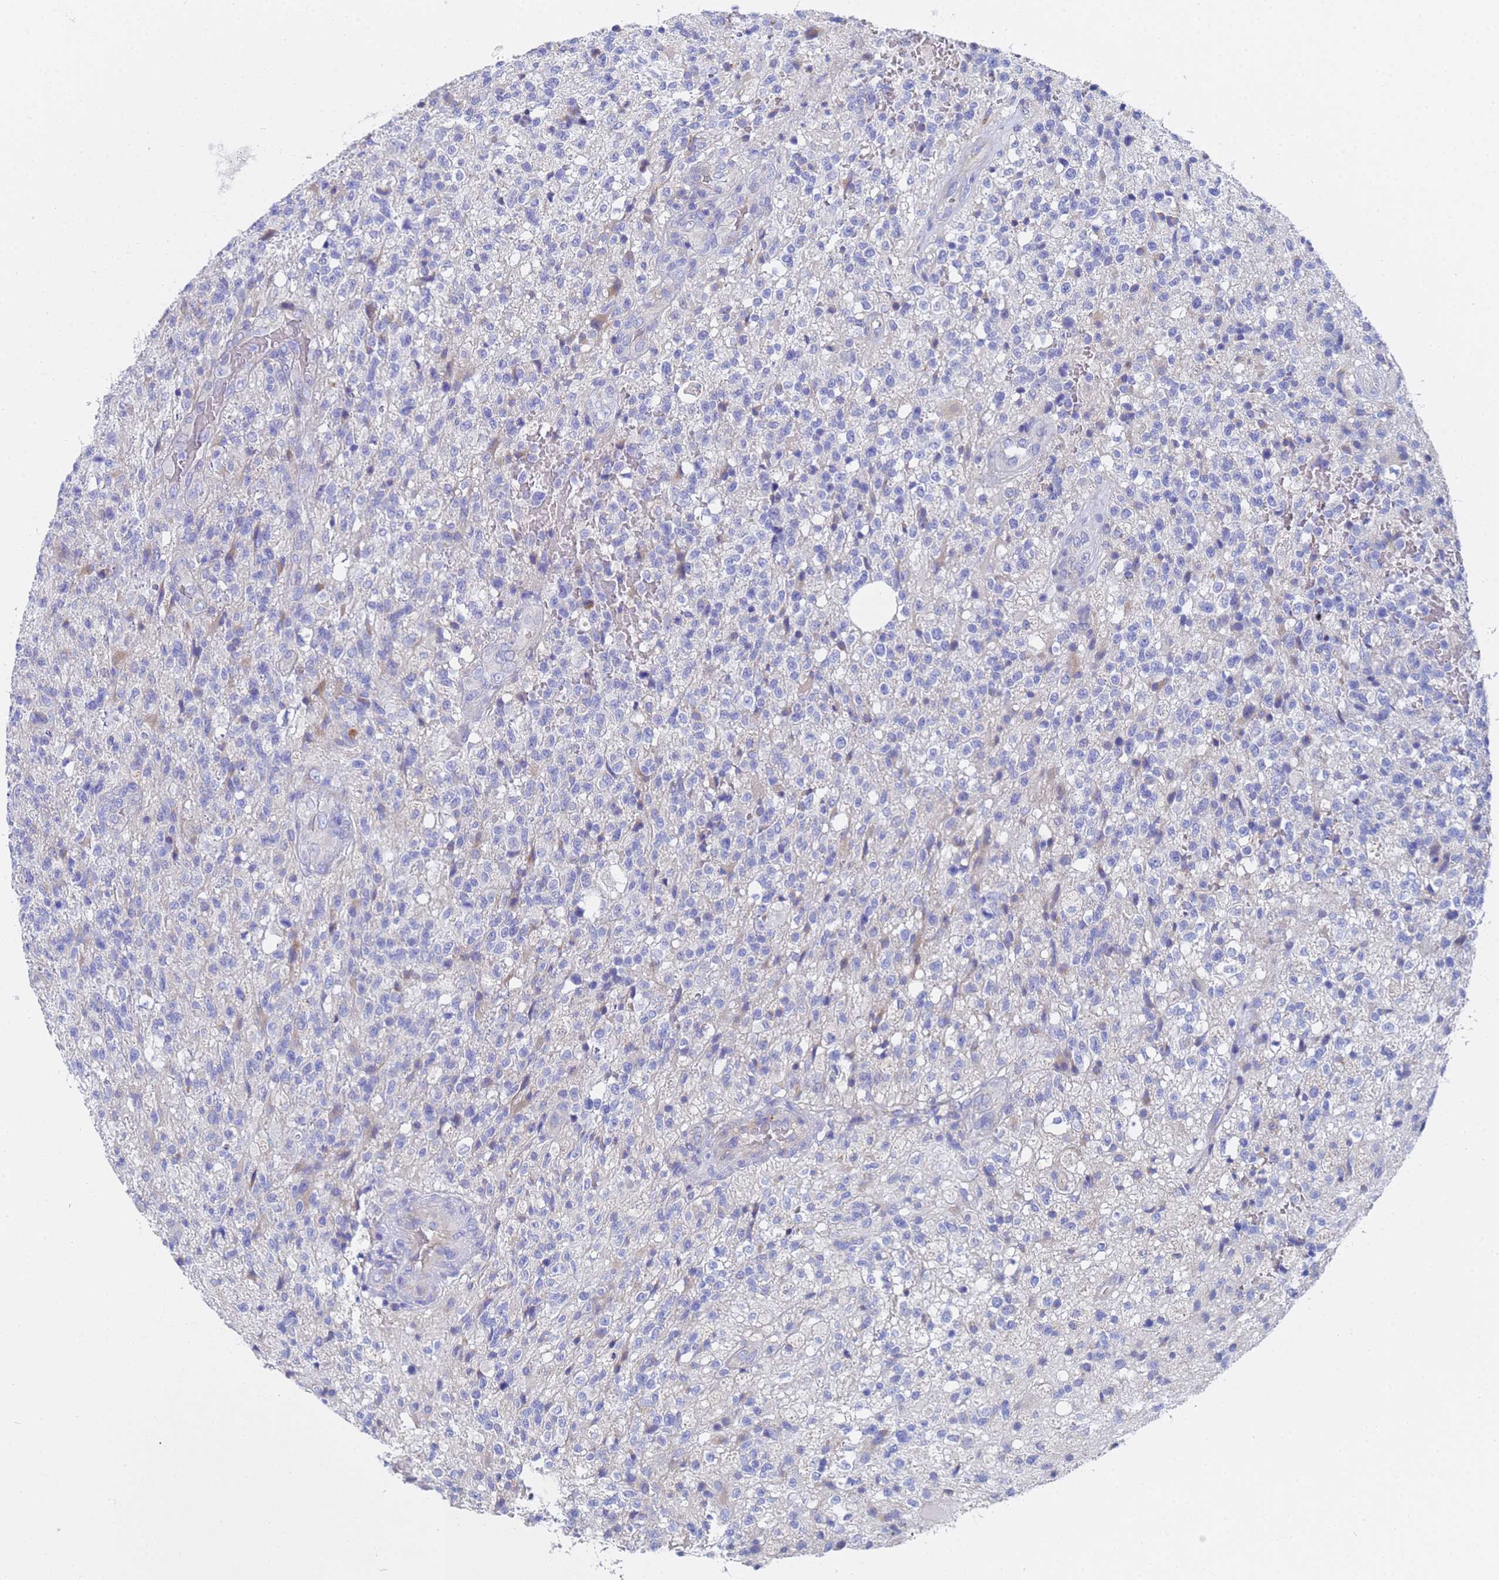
{"staining": {"intensity": "negative", "quantity": "none", "location": "none"}, "tissue": "glioma", "cell_type": "Tumor cells", "image_type": "cancer", "snomed": [{"axis": "morphology", "description": "Glioma, malignant, High grade"}, {"axis": "topography", "description": "Brain"}], "caption": "IHC photomicrograph of malignant high-grade glioma stained for a protein (brown), which reveals no expression in tumor cells.", "gene": "TM4SF4", "patient": {"sex": "male", "age": 56}}